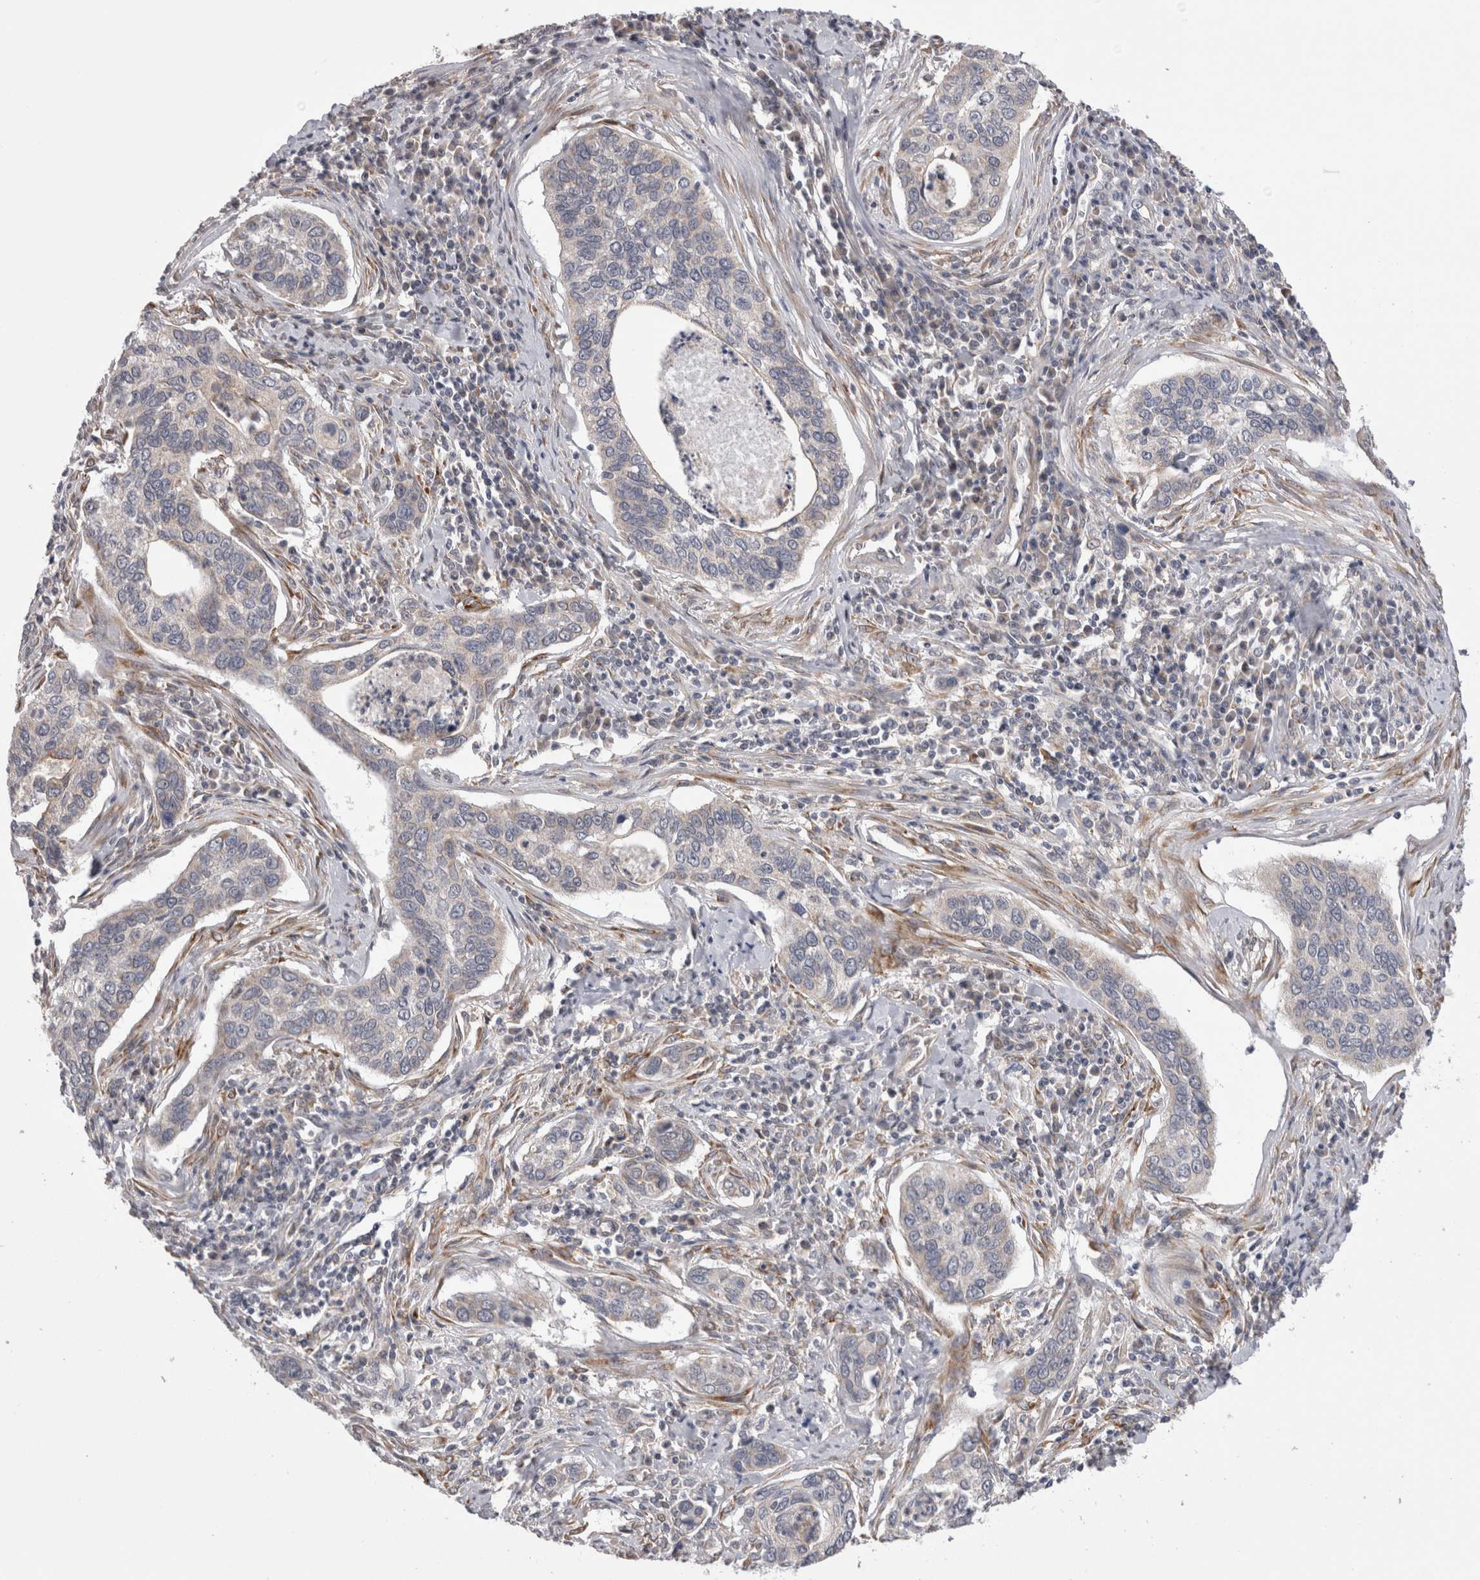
{"staining": {"intensity": "negative", "quantity": "none", "location": "none"}, "tissue": "cervical cancer", "cell_type": "Tumor cells", "image_type": "cancer", "snomed": [{"axis": "morphology", "description": "Squamous cell carcinoma, NOS"}, {"axis": "topography", "description": "Cervix"}], "caption": "An image of human cervical cancer is negative for staining in tumor cells.", "gene": "ARHGAP29", "patient": {"sex": "female", "age": 53}}